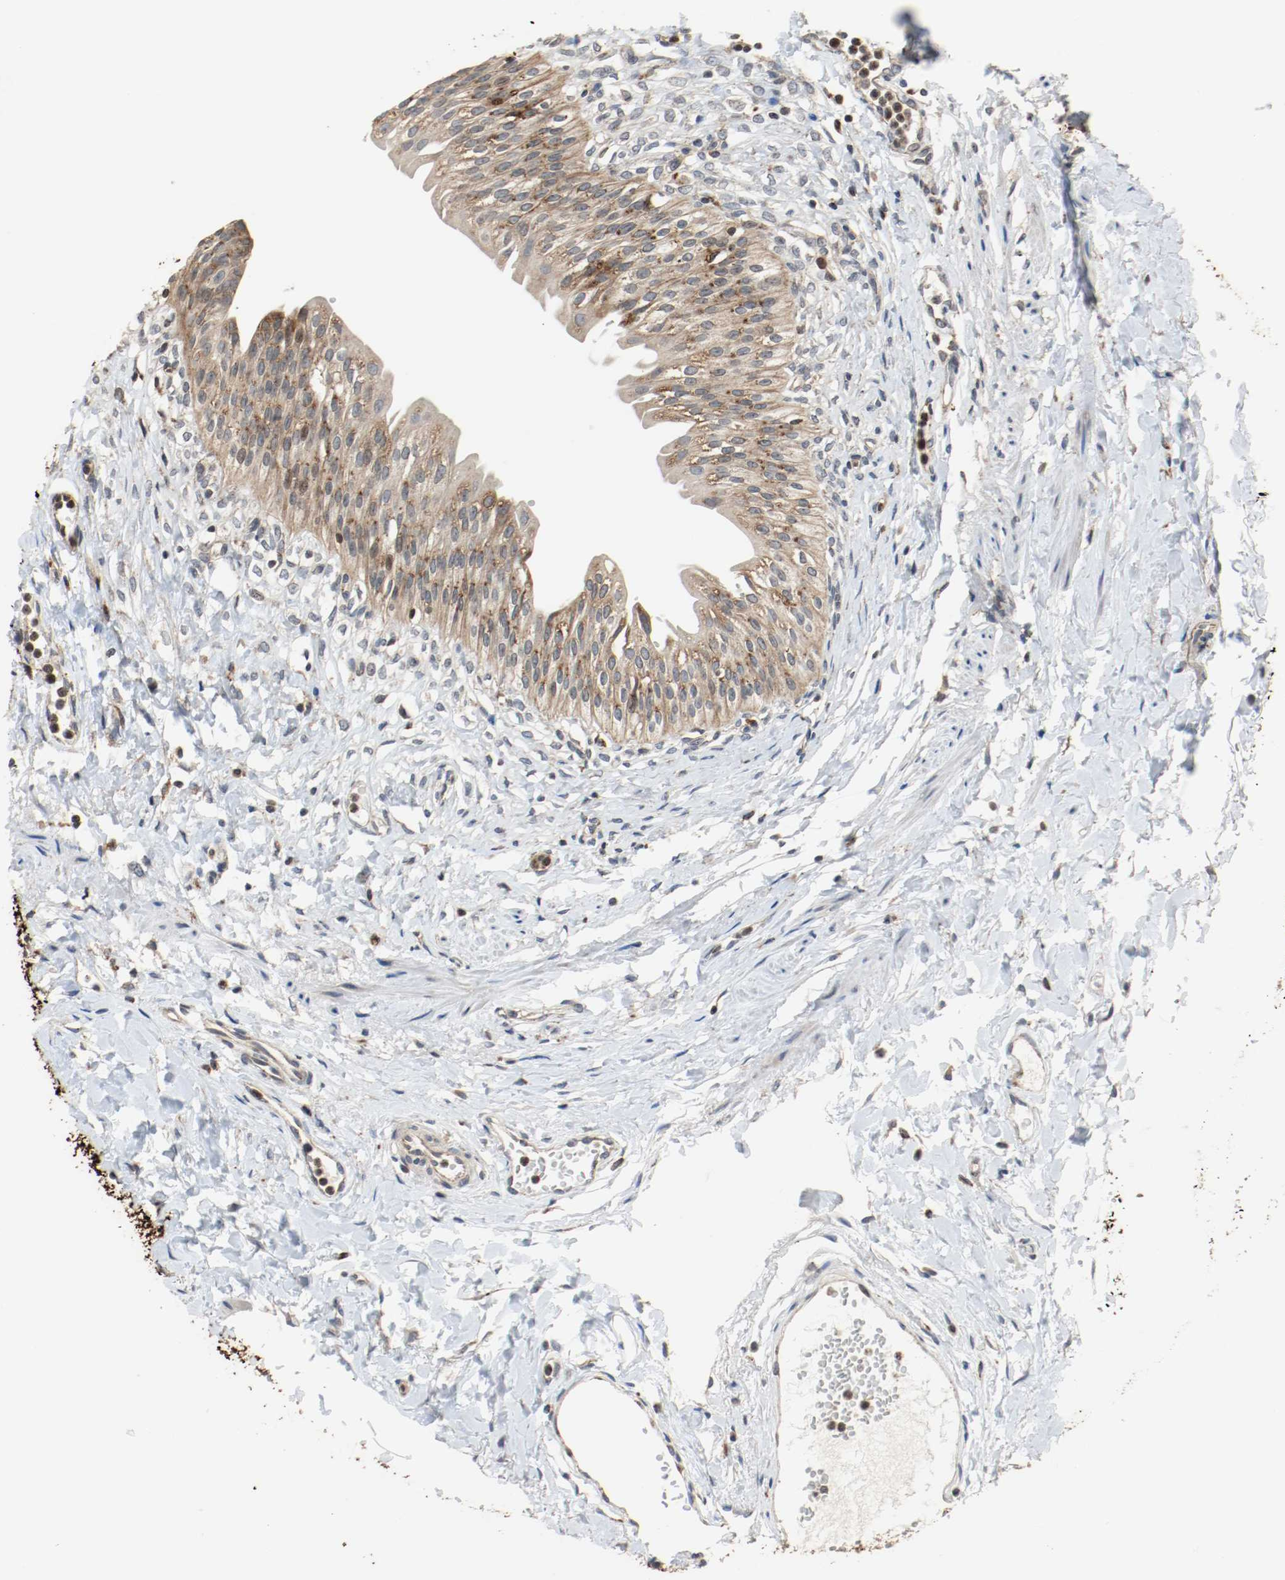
{"staining": {"intensity": "strong", "quantity": ">75%", "location": "cytoplasmic/membranous"}, "tissue": "urinary bladder", "cell_type": "Urothelial cells", "image_type": "normal", "snomed": [{"axis": "morphology", "description": "Normal tissue, NOS"}, {"axis": "topography", "description": "Urinary bladder"}], "caption": "Approximately >75% of urothelial cells in normal human urinary bladder display strong cytoplasmic/membranous protein positivity as visualized by brown immunohistochemical staining.", "gene": "LAMP2", "patient": {"sex": "female", "age": 80}}